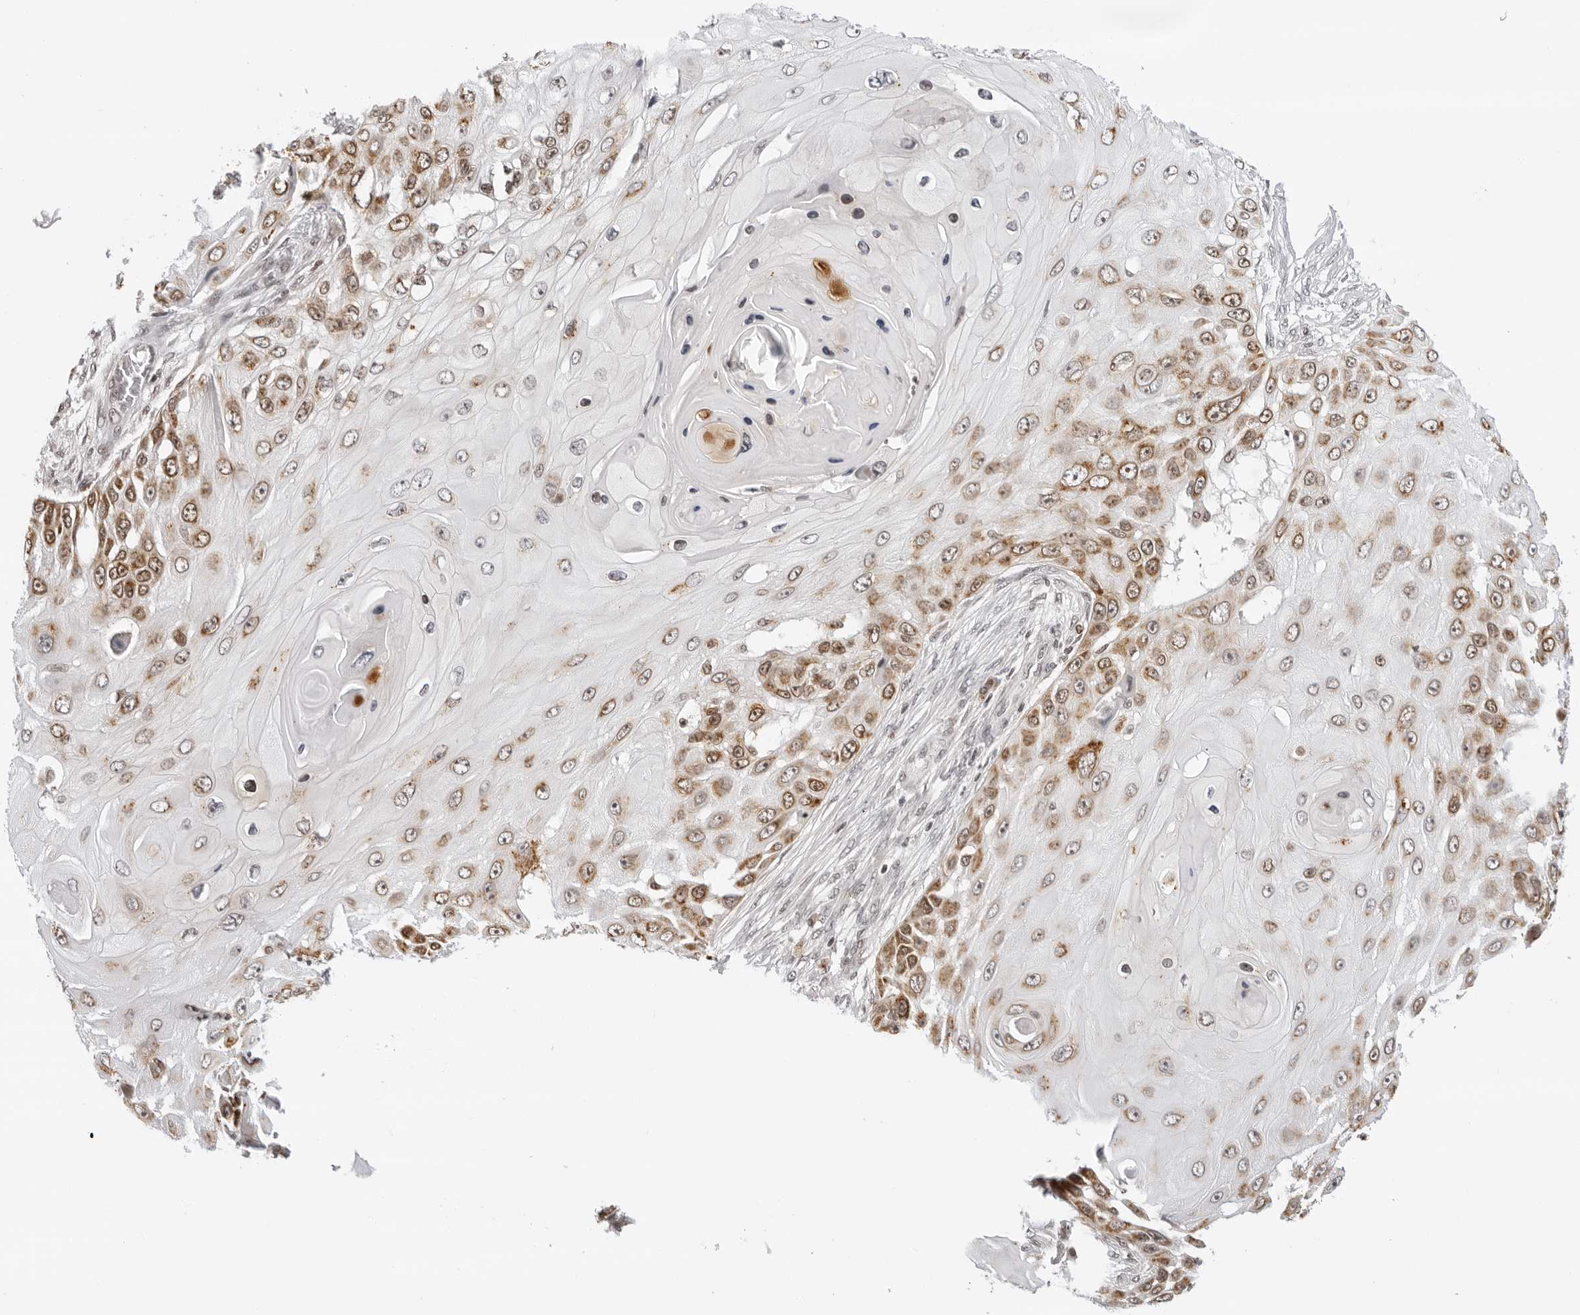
{"staining": {"intensity": "moderate", "quantity": ">75%", "location": "cytoplasmic/membranous"}, "tissue": "skin cancer", "cell_type": "Tumor cells", "image_type": "cancer", "snomed": [{"axis": "morphology", "description": "Squamous cell carcinoma, NOS"}, {"axis": "topography", "description": "Skin"}], "caption": "A brown stain labels moderate cytoplasmic/membranous positivity of a protein in human skin squamous cell carcinoma tumor cells. The staining is performed using DAB brown chromogen to label protein expression. The nuclei are counter-stained blue using hematoxylin.", "gene": "MSH6", "patient": {"sex": "female", "age": 44}}